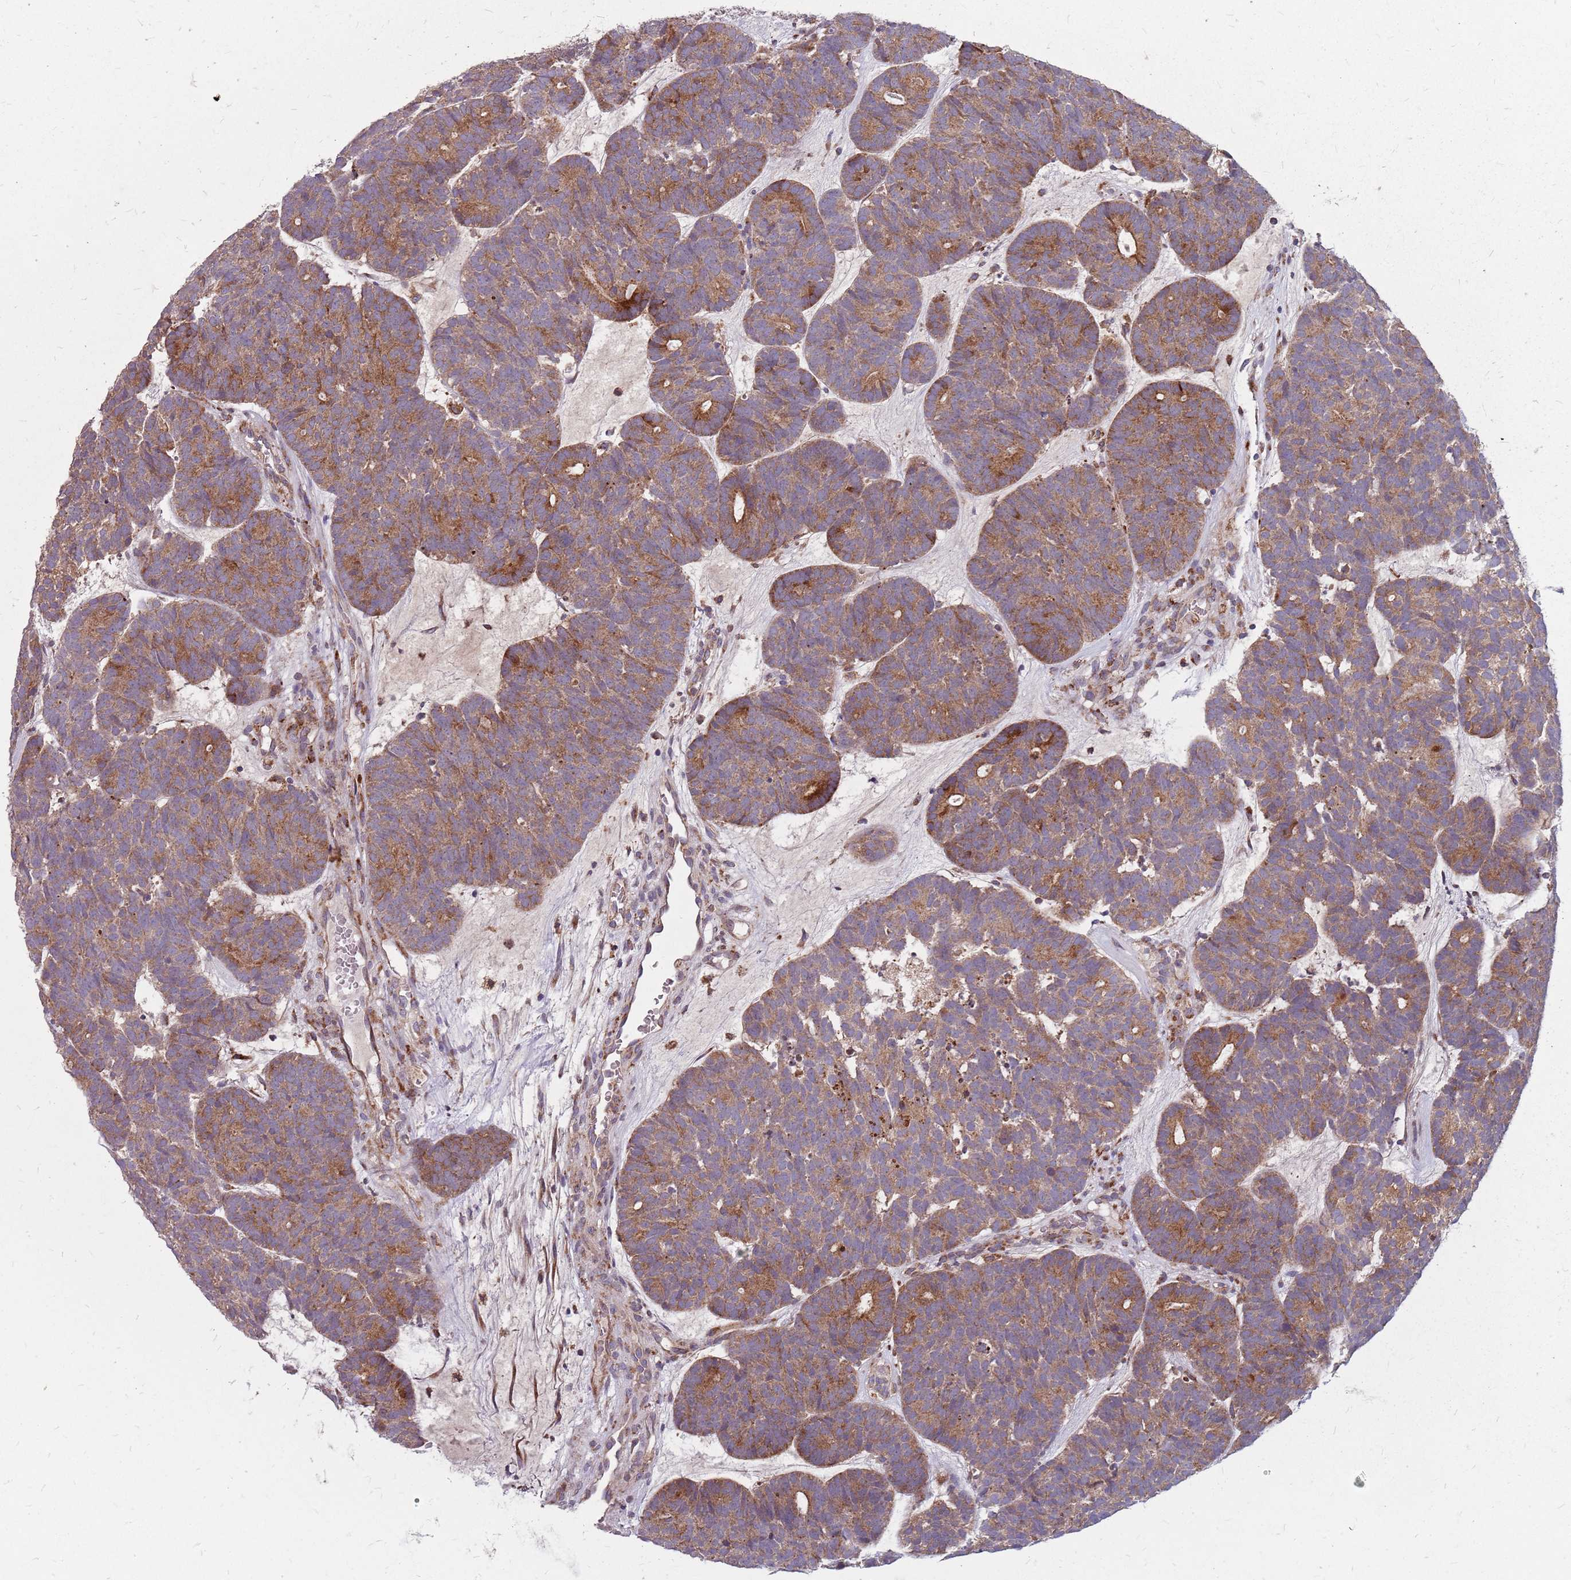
{"staining": {"intensity": "moderate", "quantity": "25%-75%", "location": "cytoplasmic/membranous"}, "tissue": "head and neck cancer", "cell_type": "Tumor cells", "image_type": "cancer", "snomed": [{"axis": "morphology", "description": "Adenocarcinoma, NOS"}, {"axis": "topography", "description": "Head-Neck"}], "caption": "An immunohistochemistry histopathology image of tumor tissue is shown. Protein staining in brown shows moderate cytoplasmic/membranous positivity in head and neck cancer within tumor cells. (brown staining indicates protein expression, while blue staining denotes nuclei).", "gene": "NME4", "patient": {"sex": "female", "age": 81}}